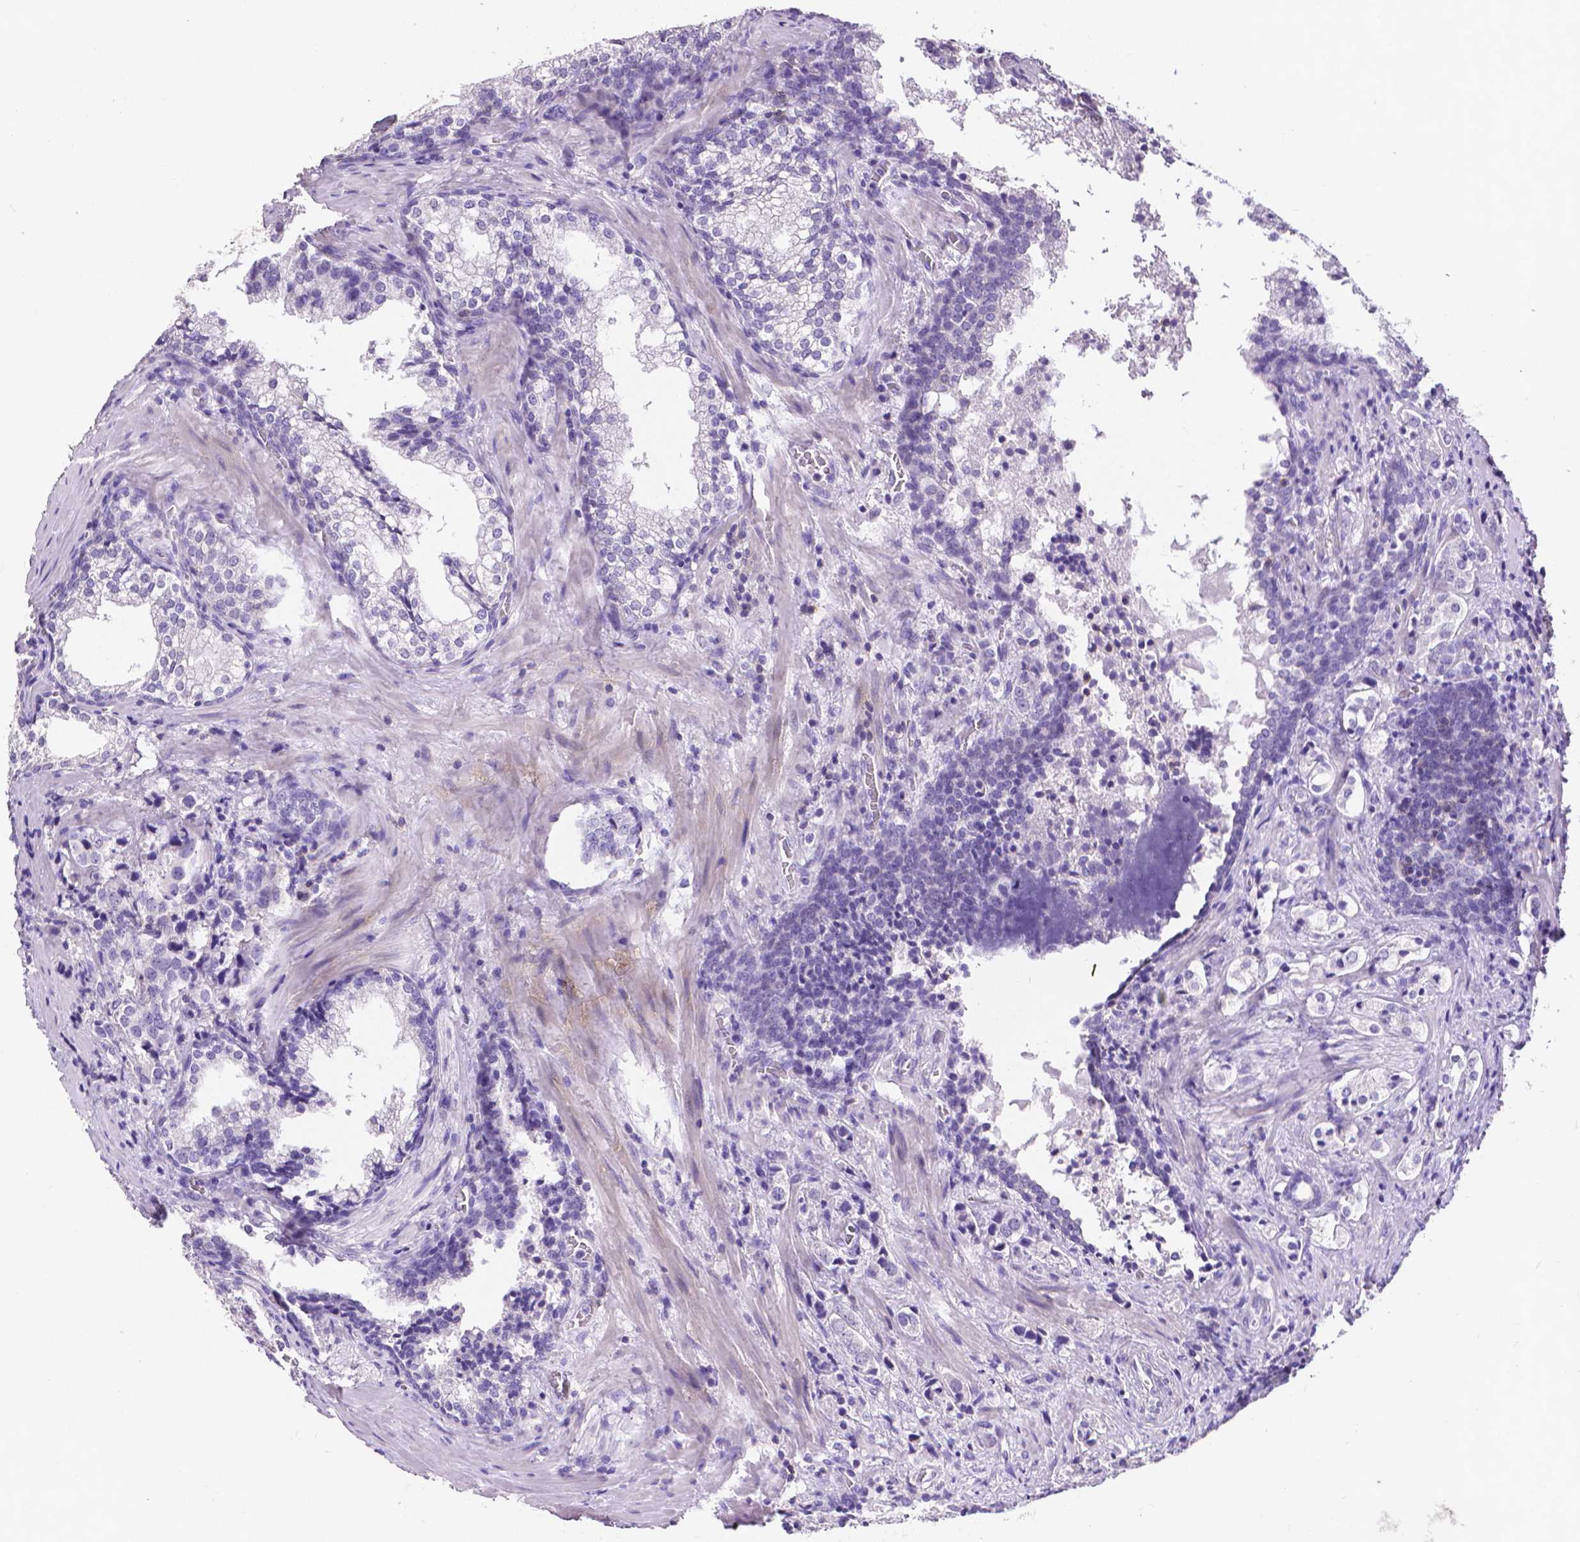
{"staining": {"intensity": "negative", "quantity": "none", "location": "none"}, "tissue": "prostate cancer", "cell_type": "Tumor cells", "image_type": "cancer", "snomed": [{"axis": "morphology", "description": "Adenocarcinoma, NOS"}, {"axis": "topography", "description": "Prostate and seminal vesicle, NOS"}], "caption": "IHC micrograph of human prostate cancer (adenocarcinoma) stained for a protein (brown), which exhibits no expression in tumor cells.", "gene": "CD4", "patient": {"sex": "male", "age": 63}}